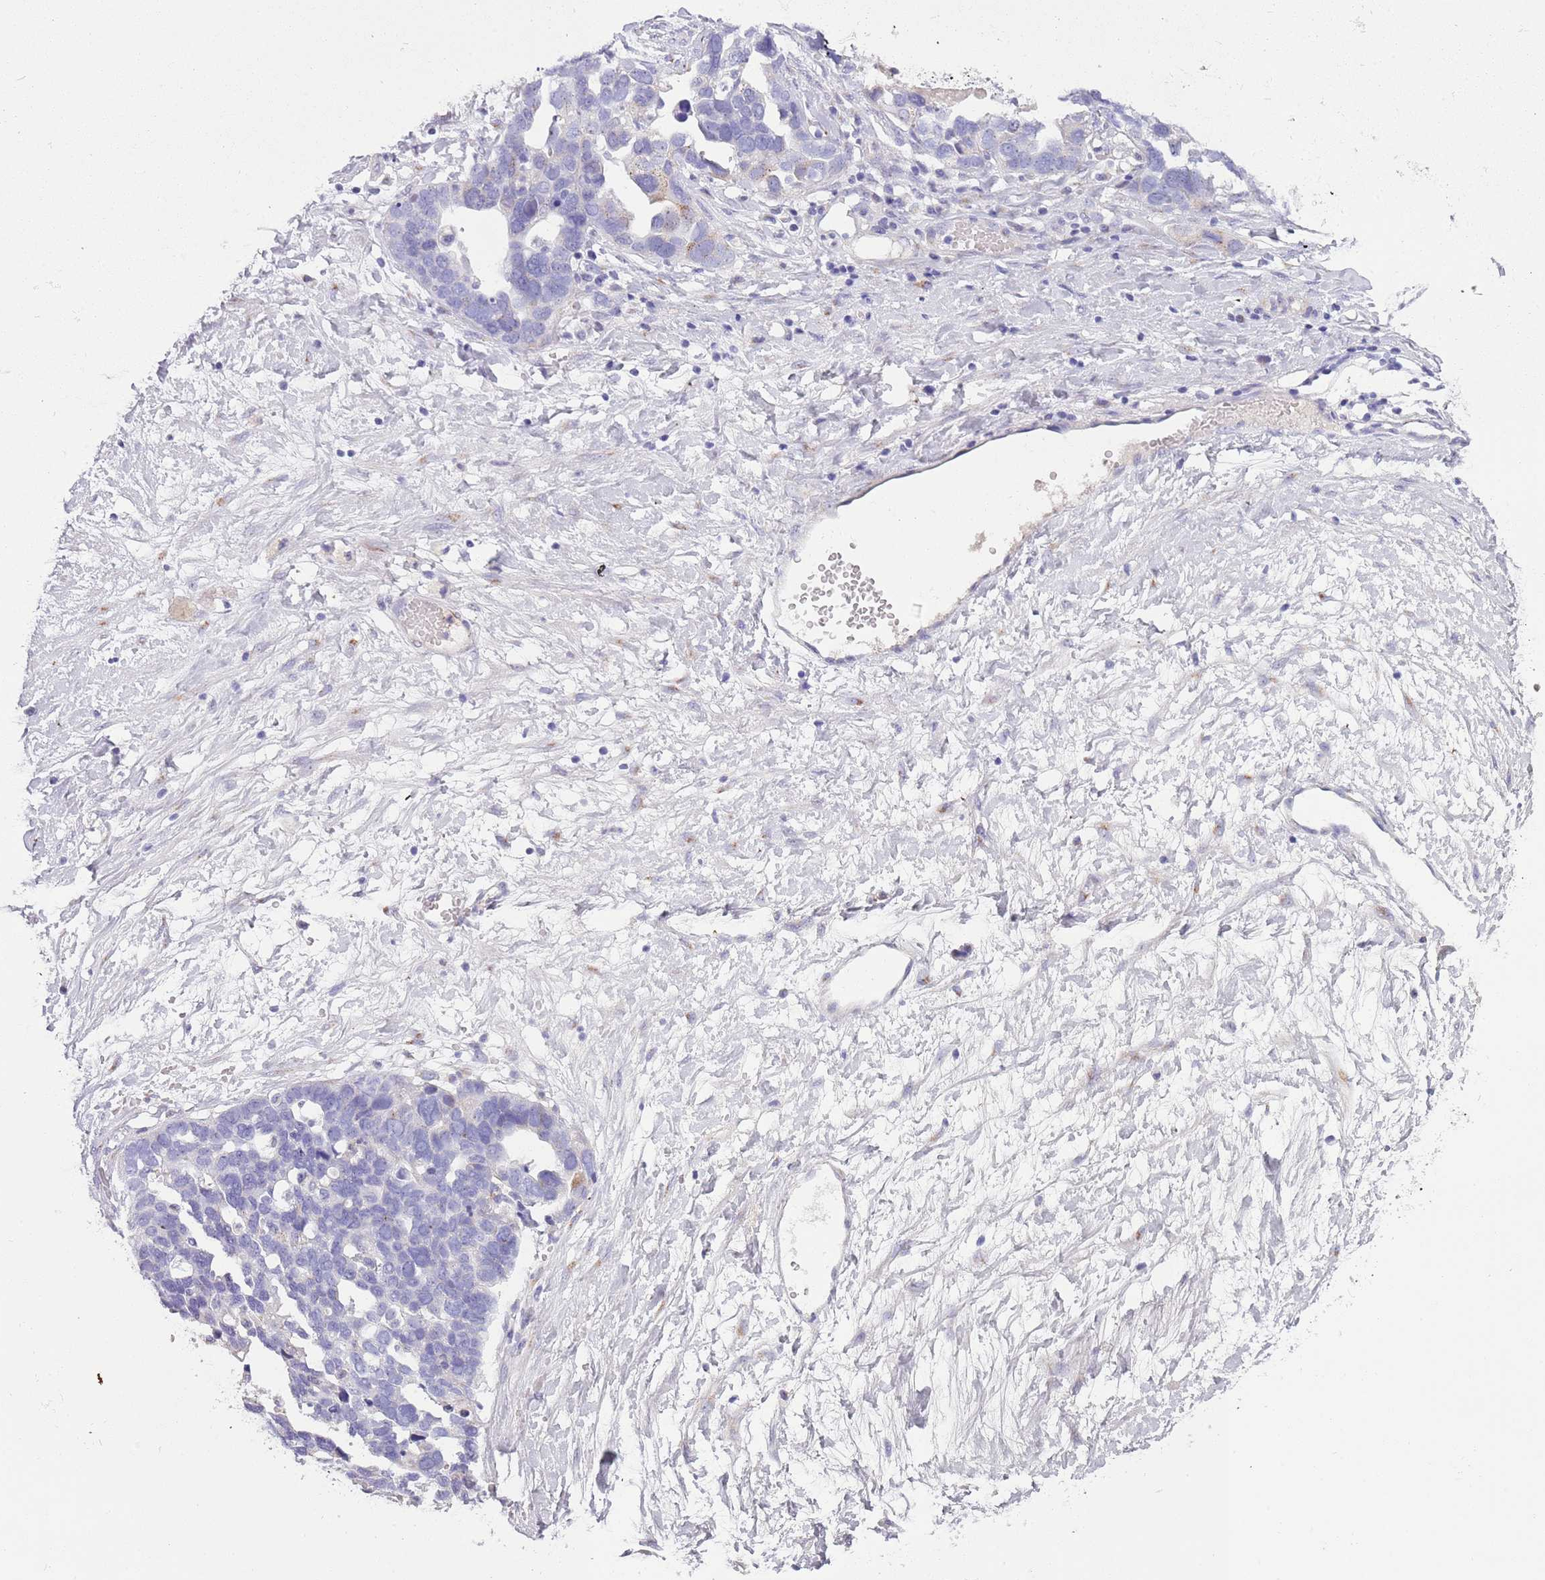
{"staining": {"intensity": "negative", "quantity": "none", "location": "none"}, "tissue": "ovarian cancer", "cell_type": "Tumor cells", "image_type": "cancer", "snomed": [{"axis": "morphology", "description": "Cystadenocarcinoma, serous, NOS"}, {"axis": "topography", "description": "Ovary"}], "caption": "Micrograph shows no protein staining in tumor cells of ovarian cancer tissue.", "gene": "NBPF6", "patient": {"sex": "female", "age": 54}}